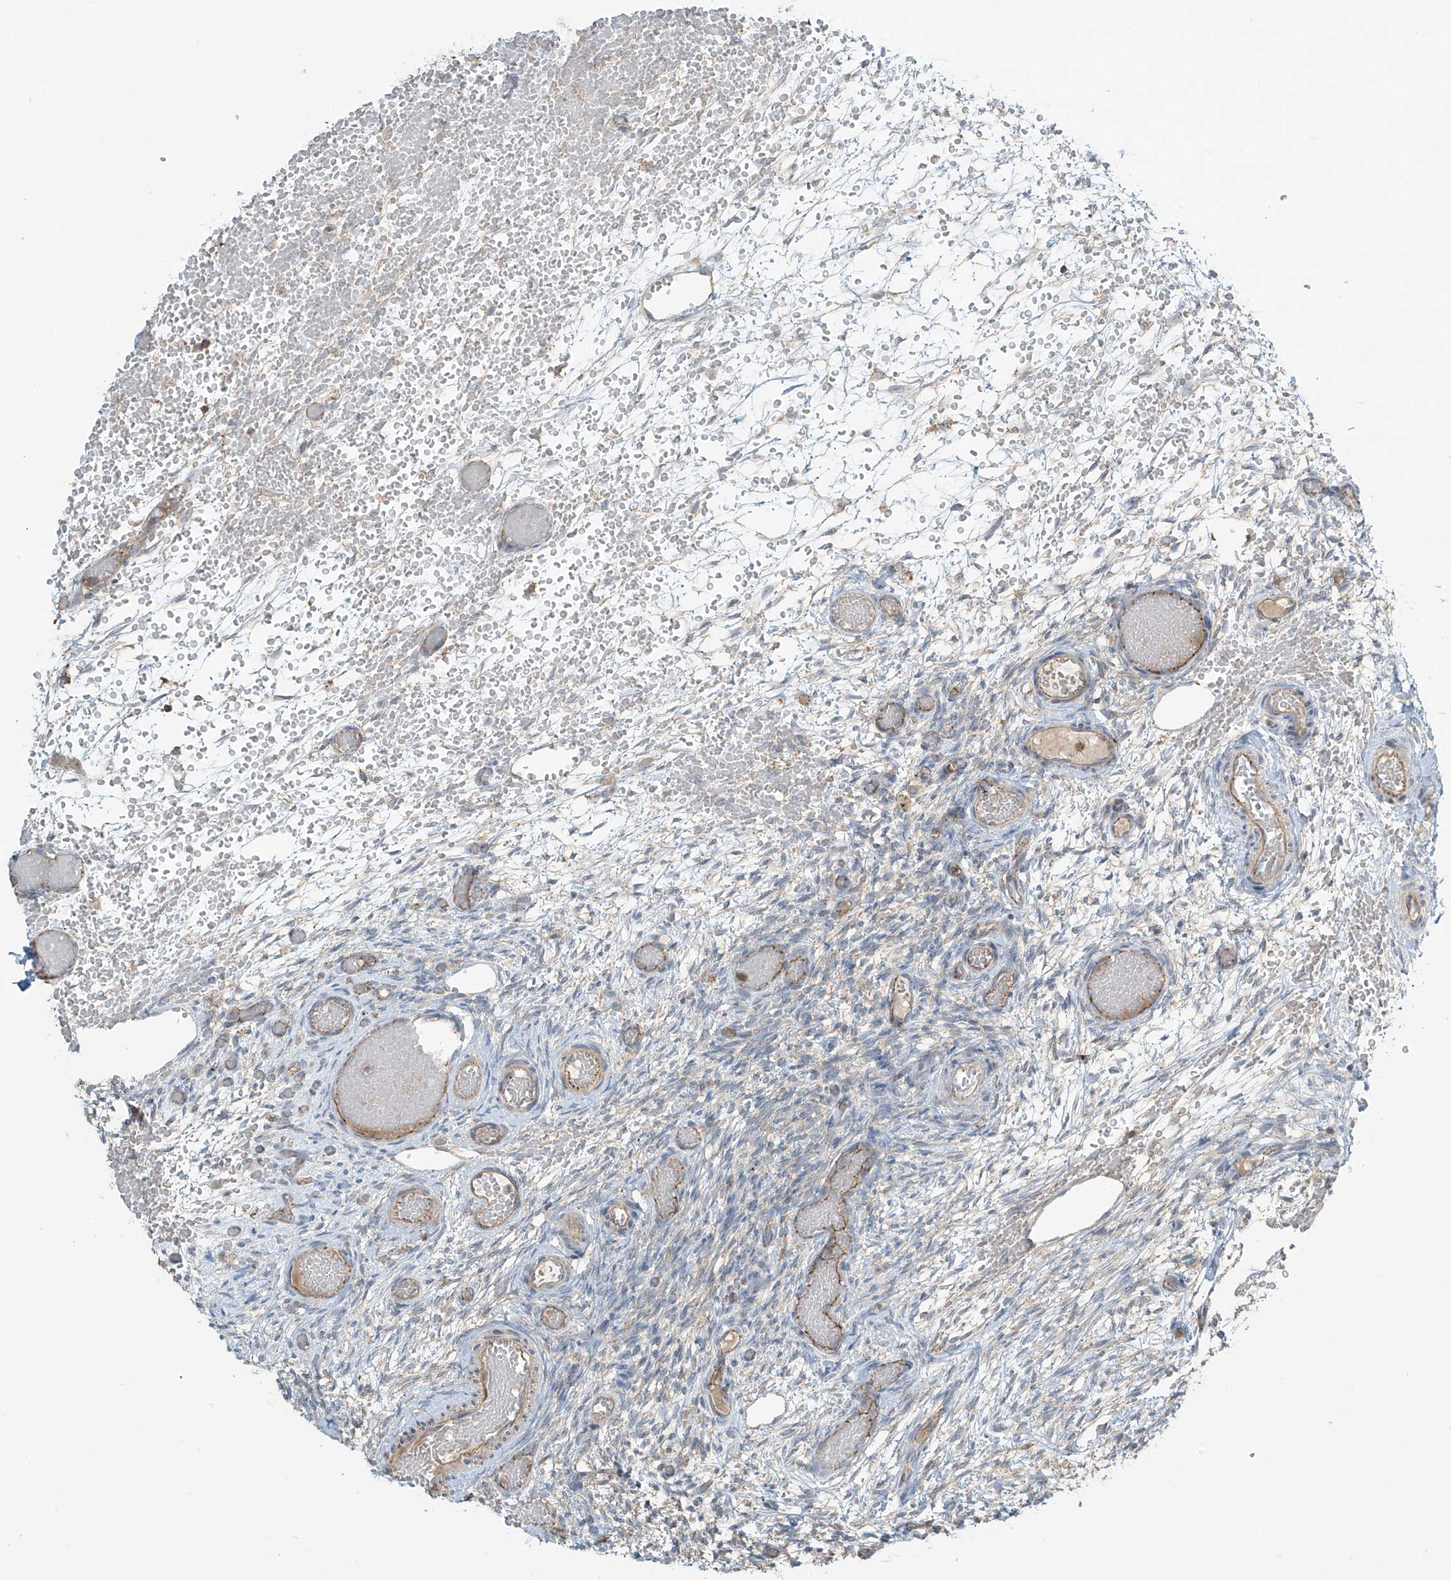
{"staining": {"intensity": "negative", "quantity": "none", "location": "none"}, "tissue": "ovary", "cell_type": "Ovarian stroma cells", "image_type": "normal", "snomed": [{"axis": "morphology", "description": "Adenocarcinoma, NOS"}, {"axis": "topography", "description": "Endometrium"}], "caption": "This photomicrograph is of normal ovary stained with immunohistochemistry to label a protein in brown with the nuclei are counter-stained blue. There is no positivity in ovarian stroma cells.", "gene": "SLC9A2", "patient": {"sex": "female", "age": 32}}